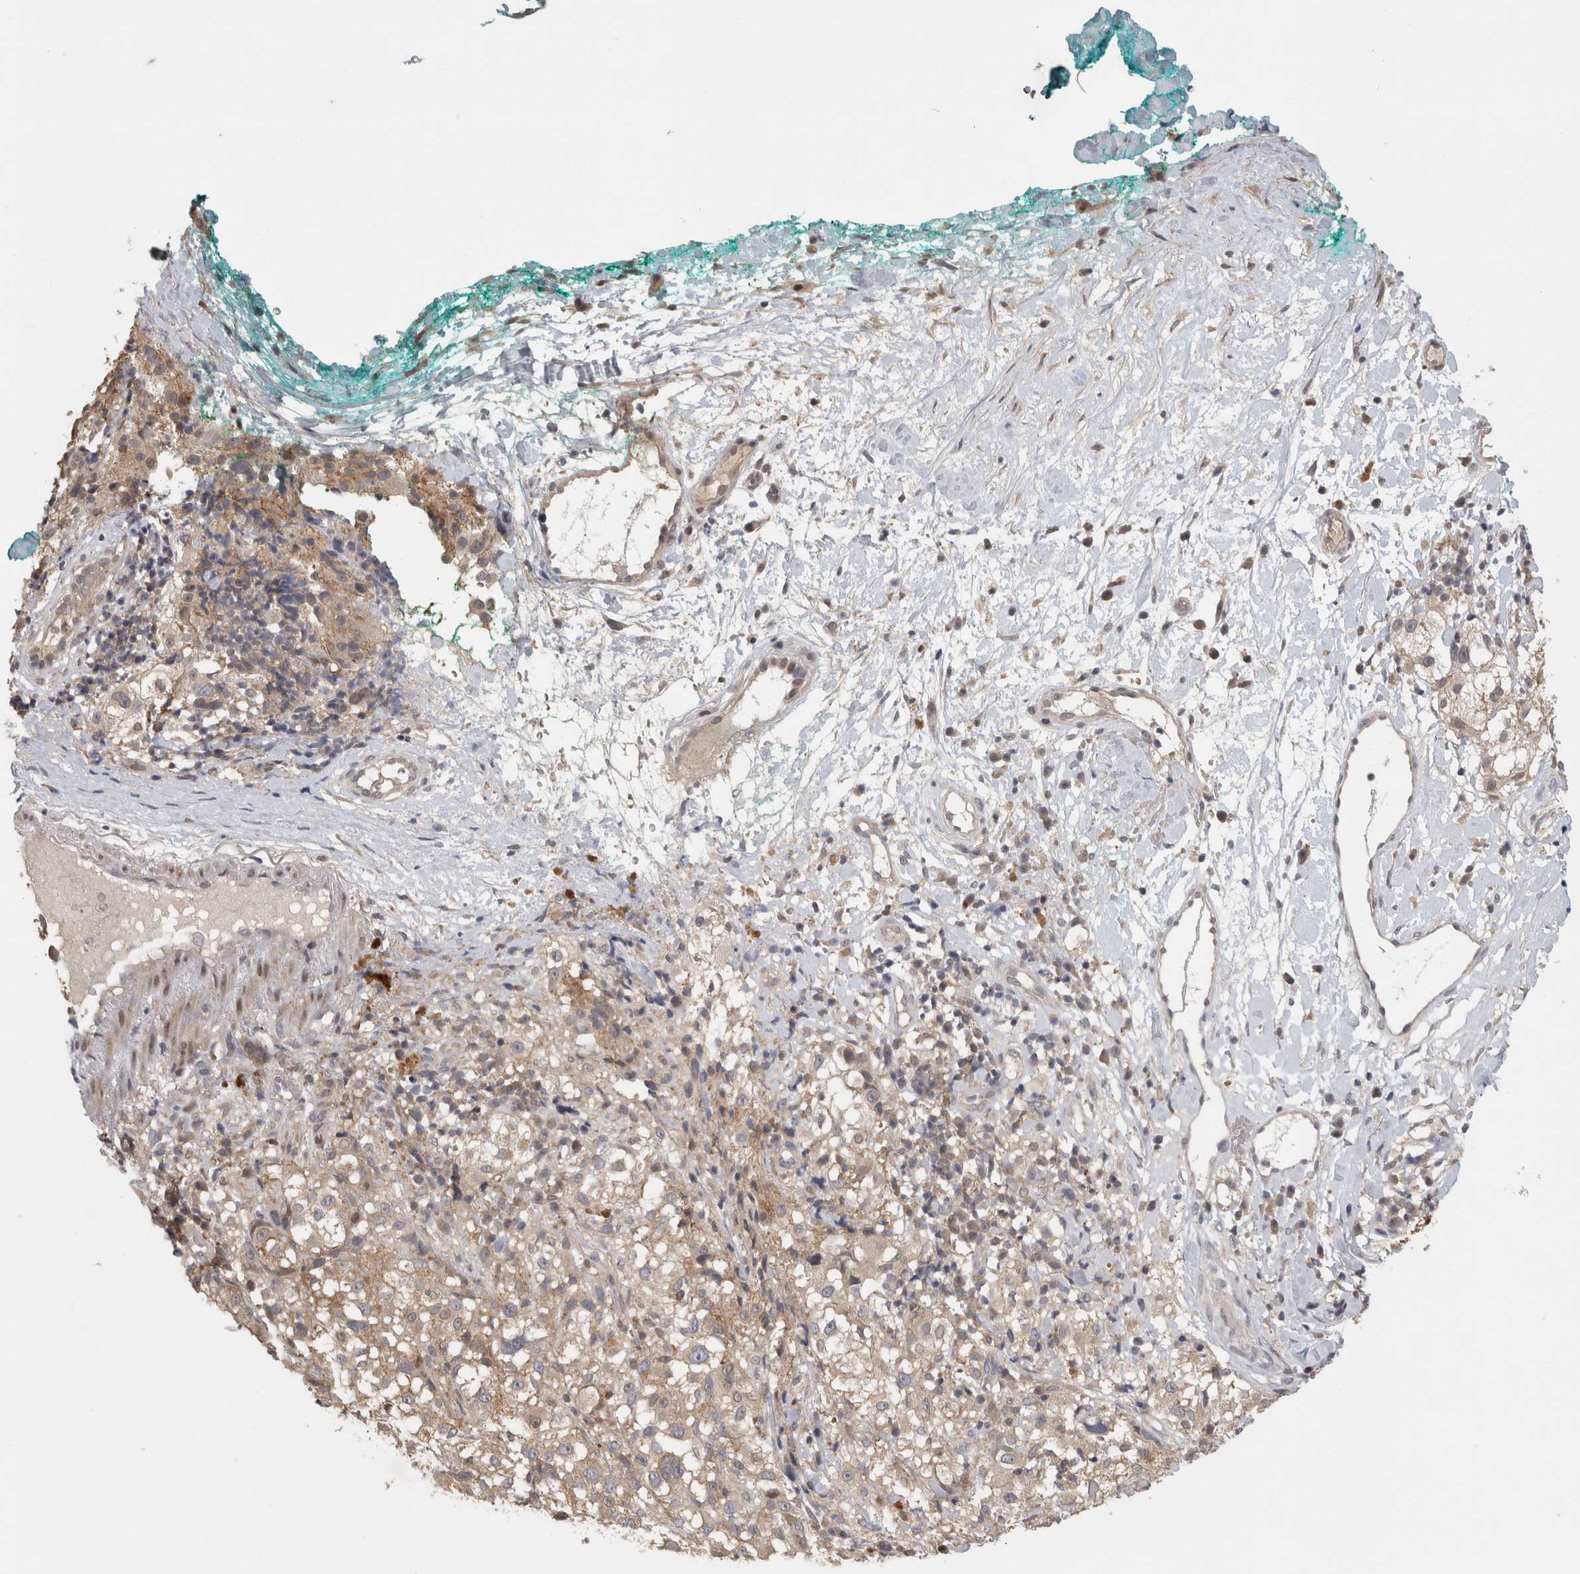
{"staining": {"intensity": "moderate", "quantity": "<25%", "location": "cytoplasmic/membranous"}, "tissue": "melanoma", "cell_type": "Tumor cells", "image_type": "cancer", "snomed": [{"axis": "morphology", "description": "Necrosis, NOS"}, {"axis": "morphology", "description": "Malignant melanoma, NOS"}, {"axis": "topography", "description": "Skin"}], "caption": "IHC of human melanoma reveals low levels of moderate cytoplasmic/membranous positivity in approximately <25% of tumor cells.", "gene": "PIGP", "patient": {"sex": "female", "age": 87}}